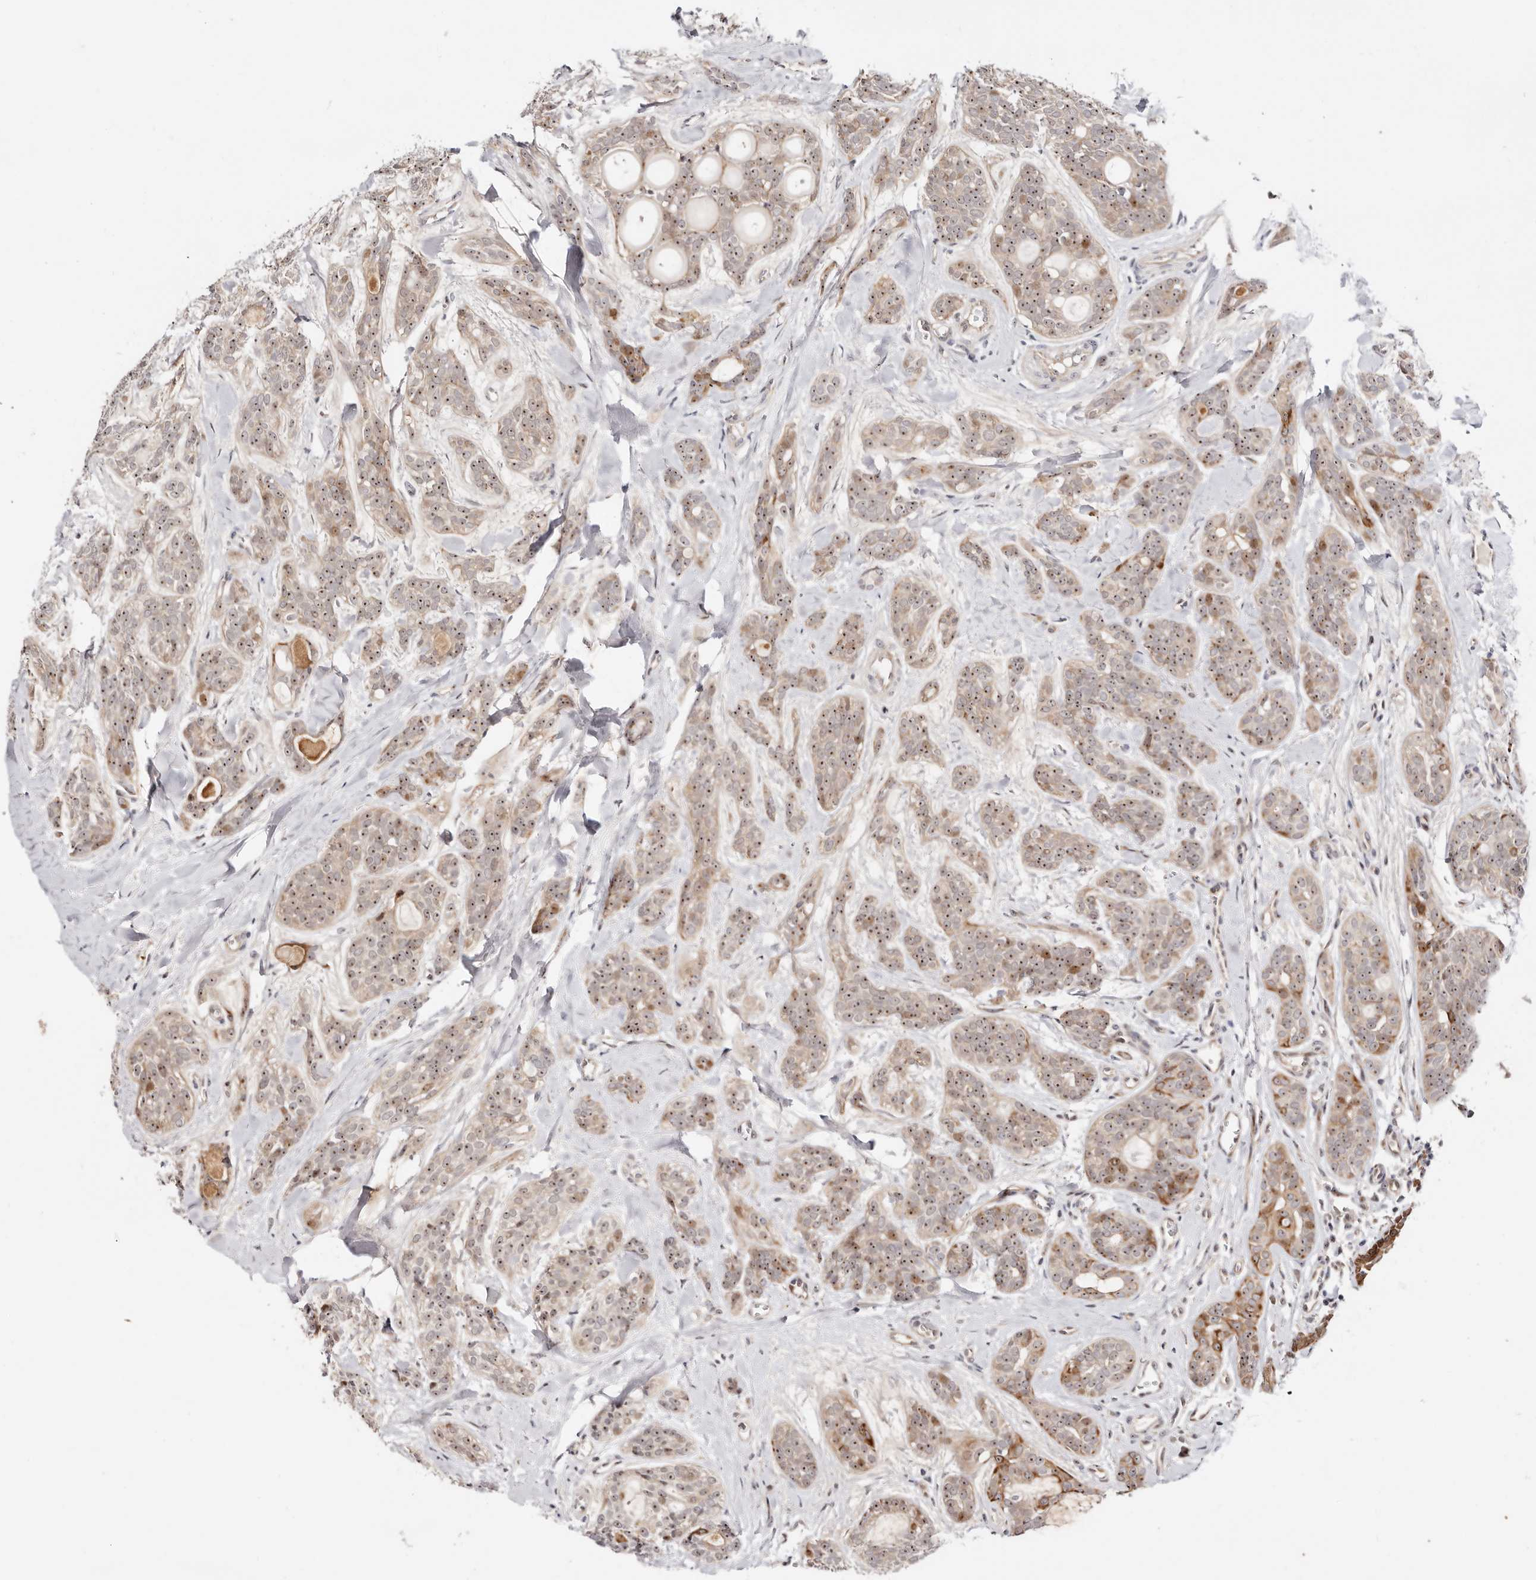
{"staining": {"intensity": "moderate", "quantity": ">75%", "location": "cytoplasmic/membranous,nuclear"}, "tissue": "head and neck cancer", "cell_type": "Tumor cells", "image_type": "cancer", "snomed": [{"axis": "morphology", "description": "Adenocarcinoma, NOS"}, {"axis": "topography", "description": "Head-Neck"}], "caption": "IHC staining of head and neck cancer (adenocarcinoma), which reveals medium levels of moderate cytoplasmic/membranous and nuclear staining in approximately >75% of tumor cells indicating moderate cytoplasmic/membranous and nuclear protein expression. The staining was performed using DAB (brown) for protein detection and nuclei were counterstained in hematoxylin (blue).", "gene": "ODF2L", "patient": {"sex": "male", "age": 66}}